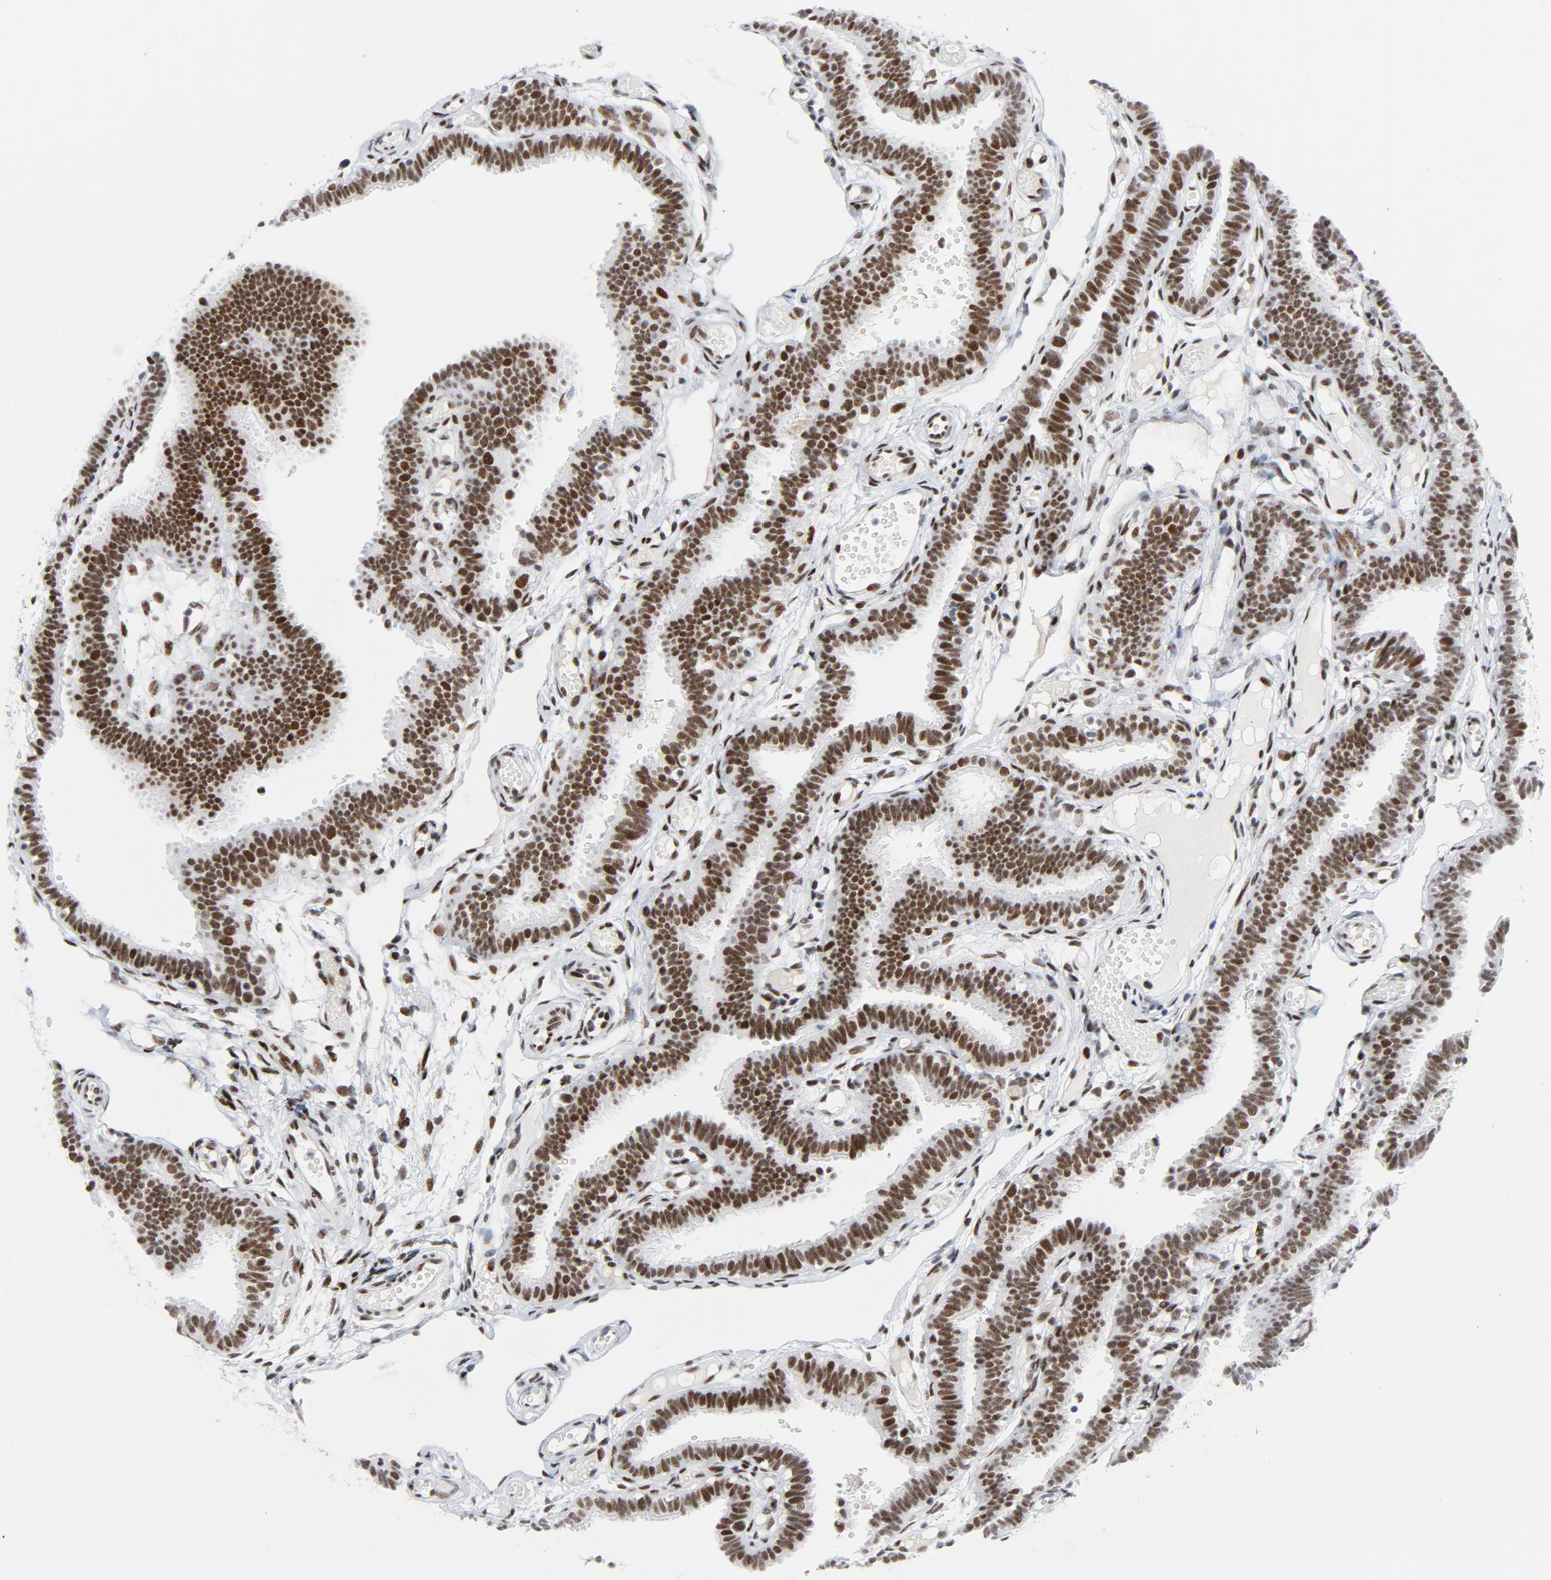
{"staining": {"intensity": "strong", "quantity": ">75%", "location": "nuclear"}, "tissue": "fallopian tube", "cell_type": "Glandular cells", "image_type": "normal", "snomed": [{"axis": "morphology", "description": "Normal tissue, NOS"}, {"axis": "topography", "description": "Fallopian tube"}], "caption": "Protein staining of normal fallopian tube exhibits strong nuclear positivity in approximately >75% of glandular cells.", "gene": "HSF1", "patient": {"sex": "female", "age": 29}}